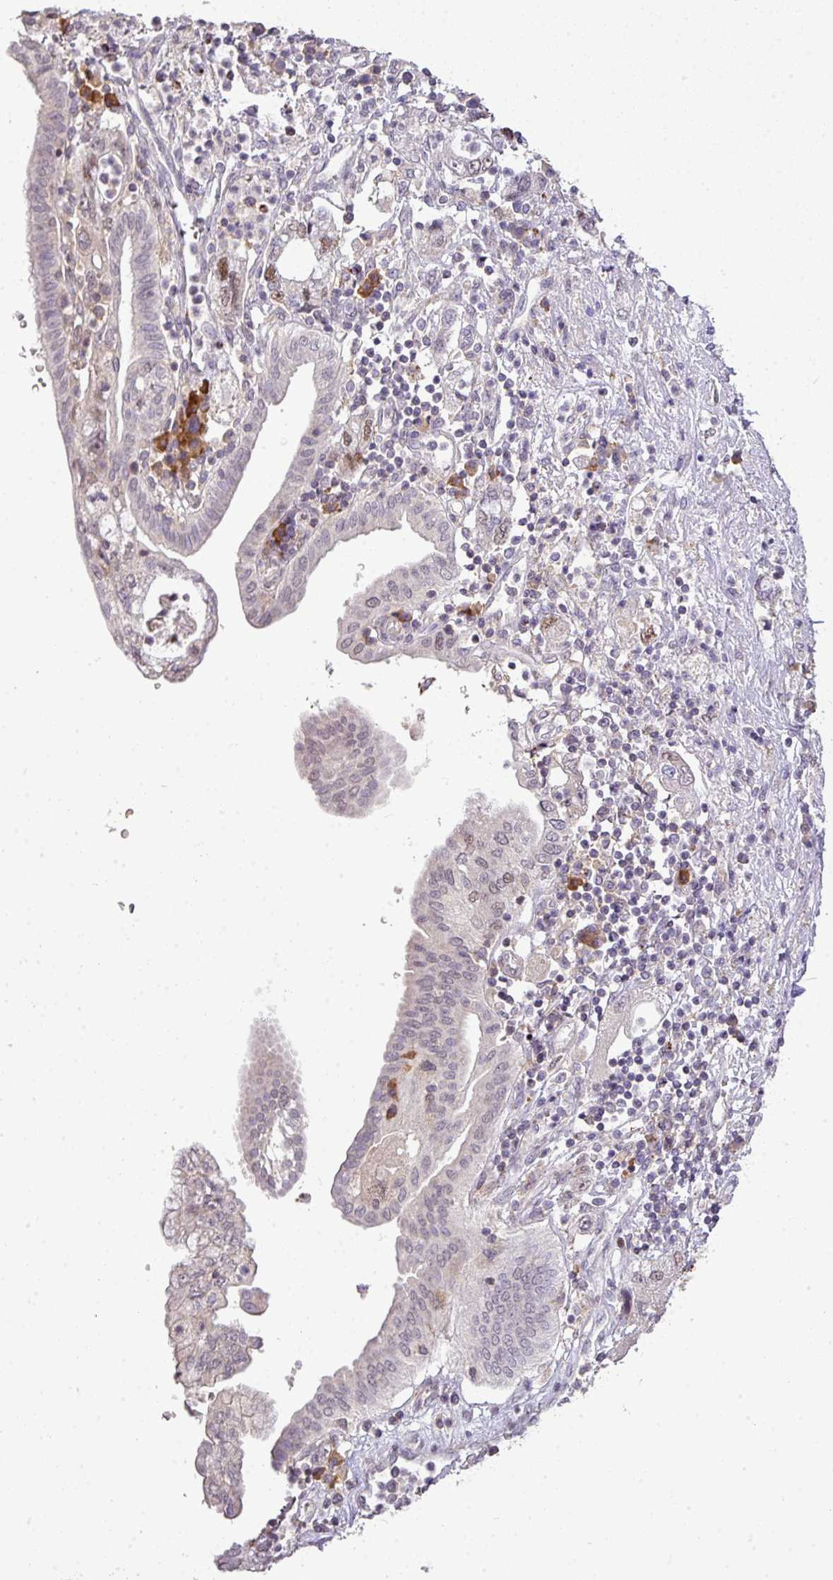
{"staining": {"intensity": "weak", "quantity": "<25%", "location": "nuclear"}, "tissue": "pancreatic cancer", "cell_type": "Tumor cells", "image_type": "cancer", "snomed": [{"axis": "morphology", "description": "Adenocarcinoma, NOS"}, {"axis": "topography", "description": "Pancreas"}], "caption": "Tumor cells show no significant positivity in pancreatic adenocarcinoma. (Immunohistochemistry, brightfield microscopy, high magnification).", "gene": "TPRA1", "patient": {"sex": "female", "age": 73}}